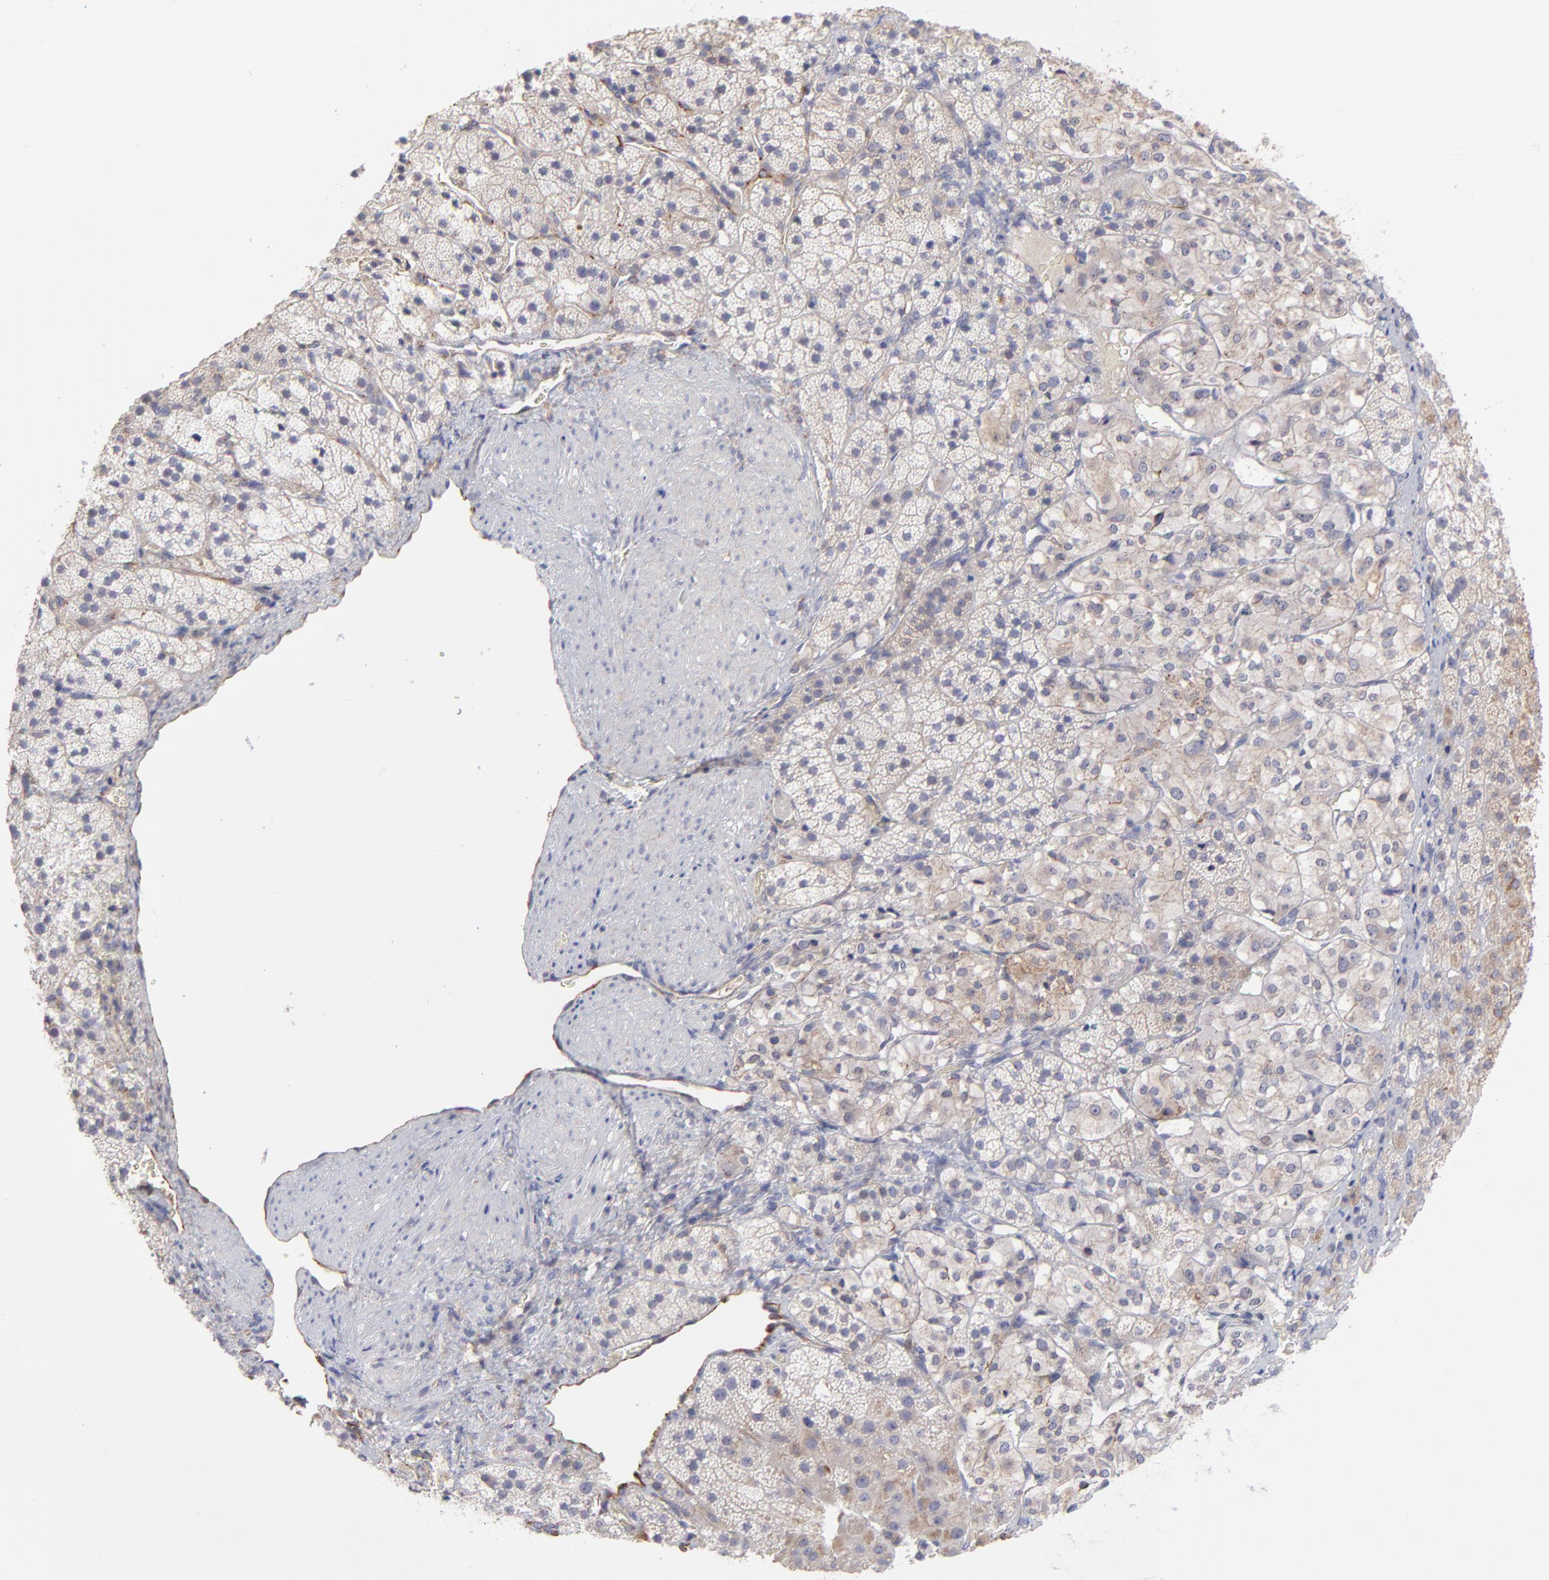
{"staining": {"intensity": "negative", "quantity": "none", "location": "none"}, "tissue": "adrenal gland", "cell_type": "Glandular cells", "image_type": "normal", "snomed": [{"axis": "morphology", "description": "Normal tissue, NOS"}, {"axis": "topography", "description": "Adrenal gland"}], "caption": "This is an IHC photomicrograph of benign human adrenal gland. There is no expression in glandular cells.", "gene": "COX8C", "patient": {"sex": "female", "age": 44}}